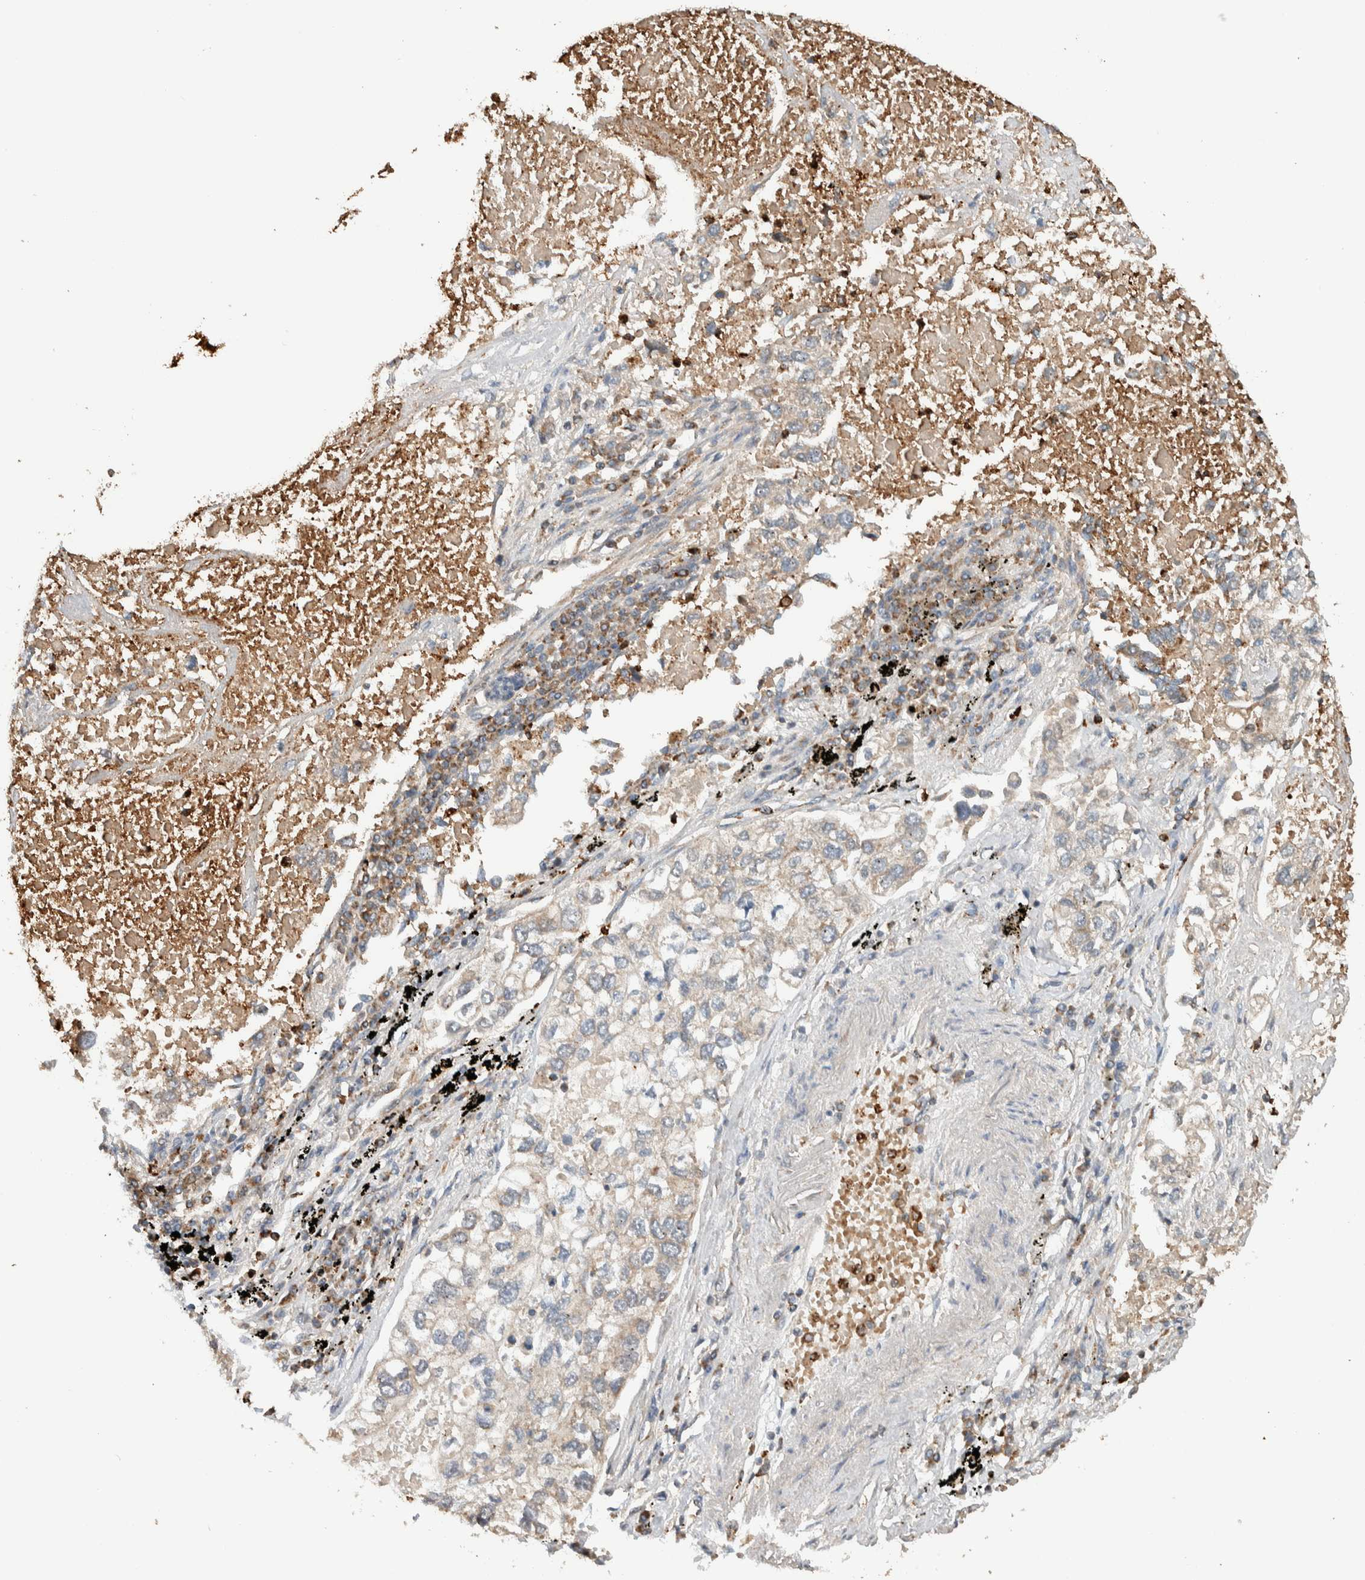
{"staining": {"intensity": "weak", "quantity": "<25%", "location": "cytoplasmic/membranous"}, "tissue": "lung cancer", "cell_type": "Tumor cells", "image_type": "cancer", "snomed": [{"axis": "morphology", "description": "Inflammation, NOS"}, {"axis": "morphology", "description": "Adenocarcinoma, NOS"}, {"axis": "topography", "description": "Lung"}], "caption": "A high-resolution photomicrograph shows immunohistochemistry staining of adenocarcinoma (lung), which exhibits no significant expression in tumor cells.", "gene": "VPS53", "patient": {"sex": "male", "age": 63}}